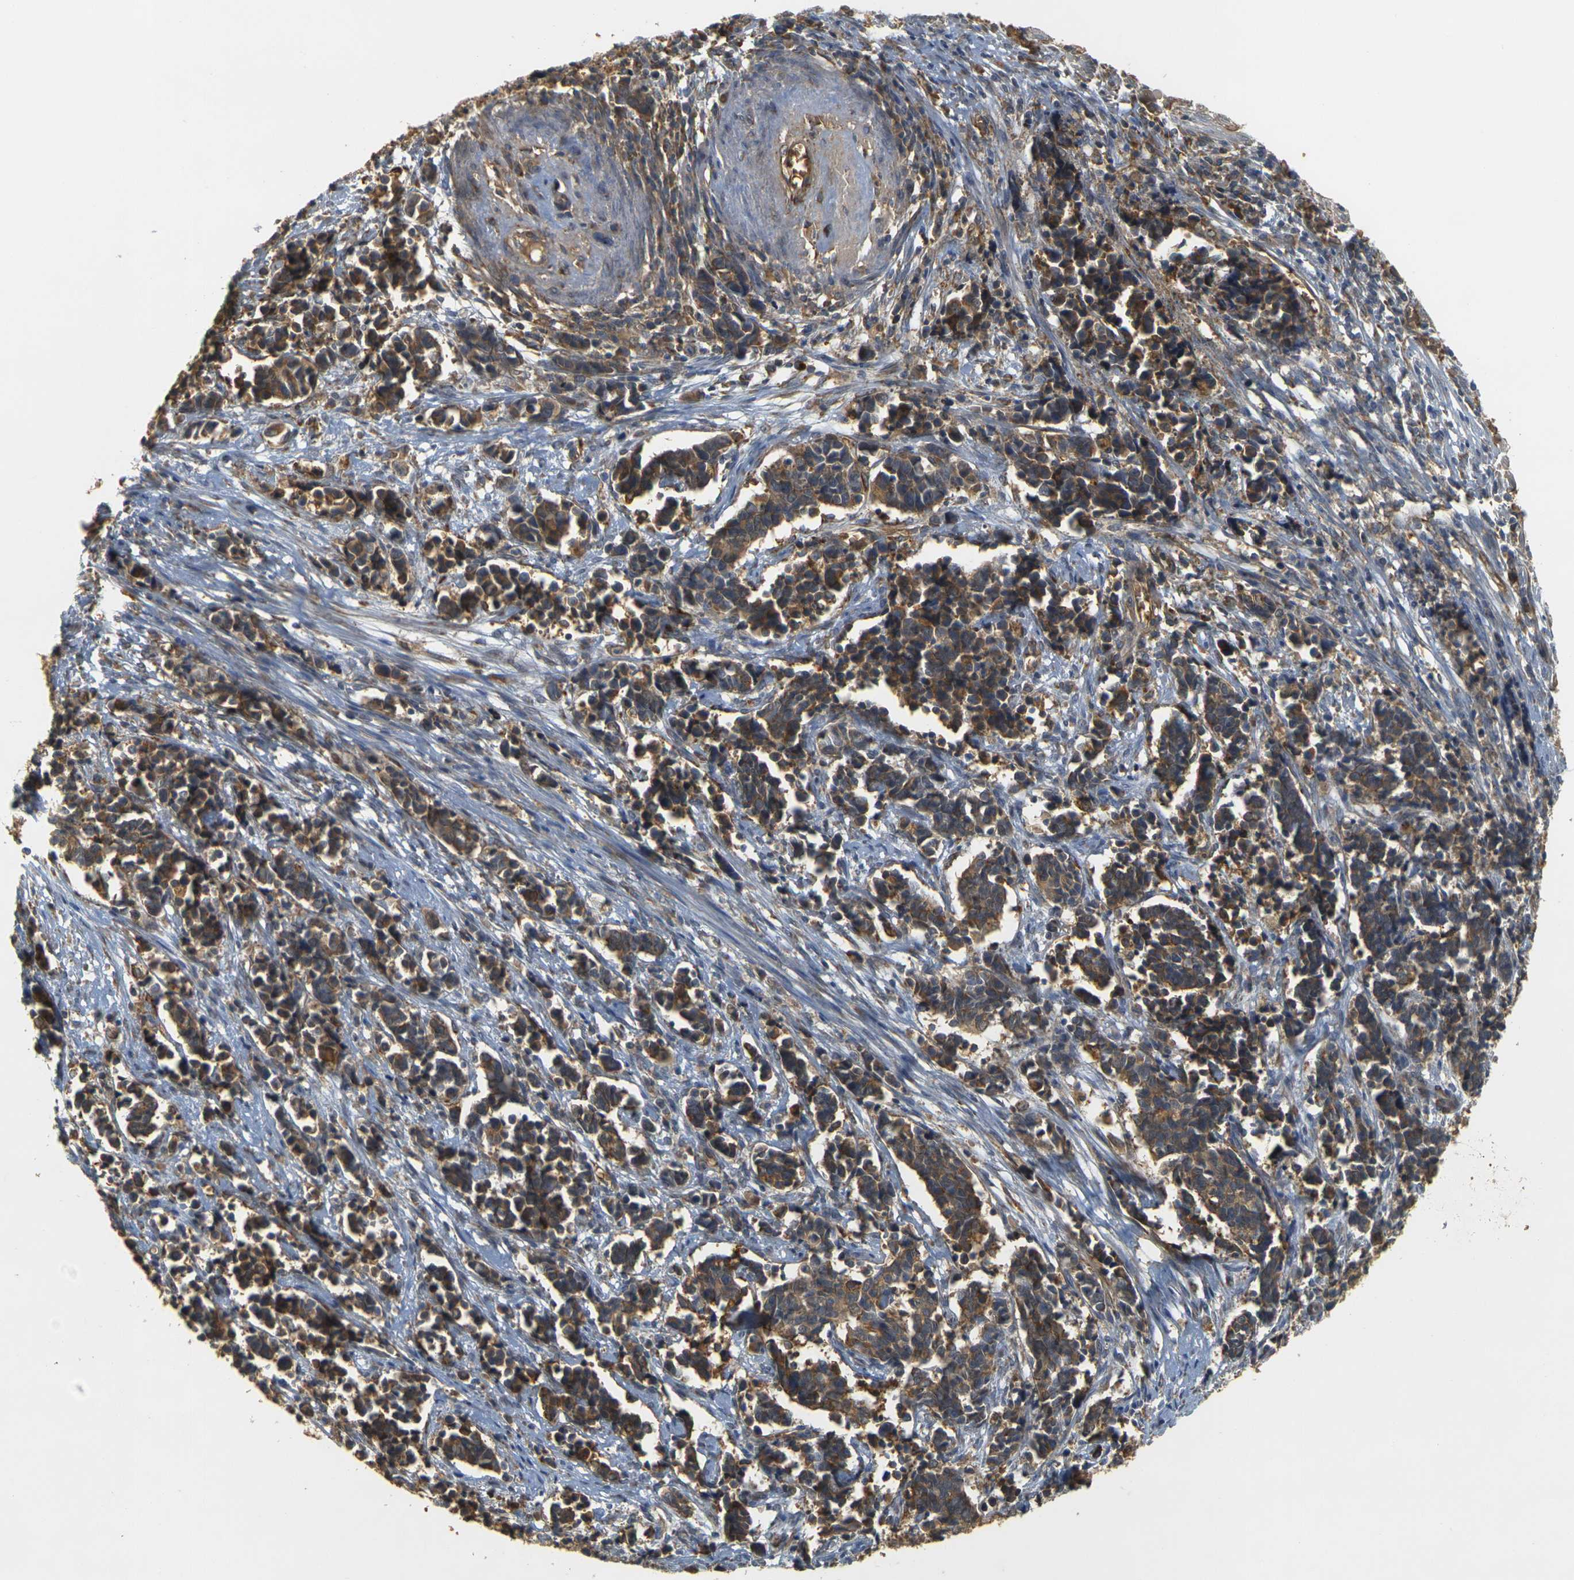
{"staining": {"intensity": "moderate", "quantity": ">75%", "location": "cytoplasmic/membranous"}, "tissue": "cervical cancer", "cell_type": "Tumor cells", "image_type": "cancer", "snomed": [{"axis": "morphology", "description": "Normal tissue, NOS"}, {"axis": "morphology", "description": "Squamous cell carcinoma, NOS"}, {"axis": "topography", "description": "Cervix"}], "caption": "Human cervical cancer (squamous cell carcinoma) stained with a brown dye displays moderate cytoplasmic/membranous positive staining in approximately >75% of tumor cells.", "gene": "MEGF9", "patient": {"sex": "female", "age": 35}}